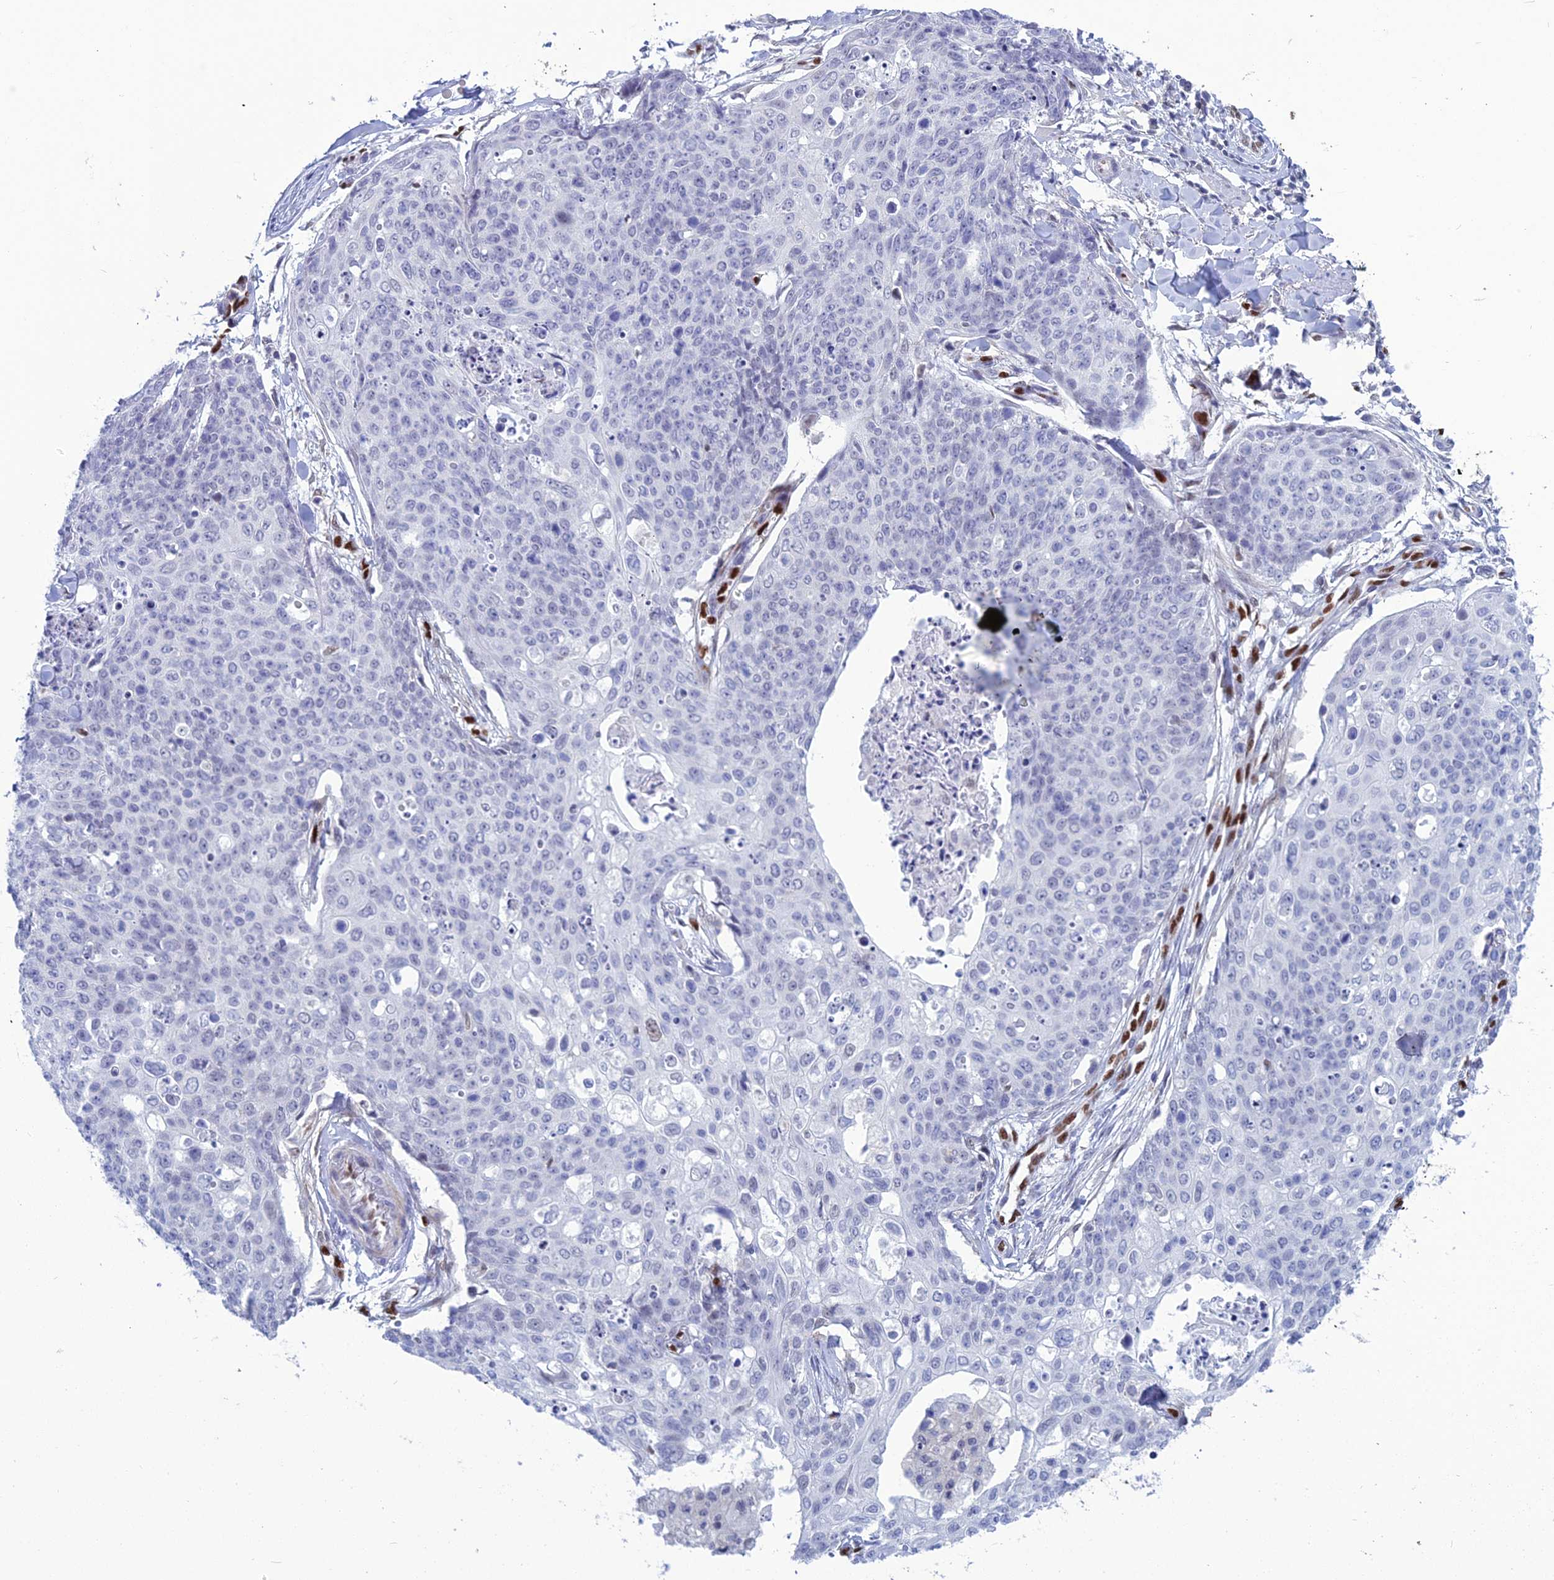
{"staining": {"intensity": "negative", "quantity": "none", "location": "none"}, "tissue": "skin cancer", "cell_type": "Tumor cells", "image_type": "cancer", "snomed": [{"axis": "morphology", "description": "Squamous cell carcinoma, NOS"}, {"axis": "topography", "description": "Skin"}, {"axis": "topography", "description": "Vulva"}], "caption": "The image displays no staining of tumor cells in skin cancer.", "gene": "NOL4L", "patient": {"sex": "female", "age": 85}}